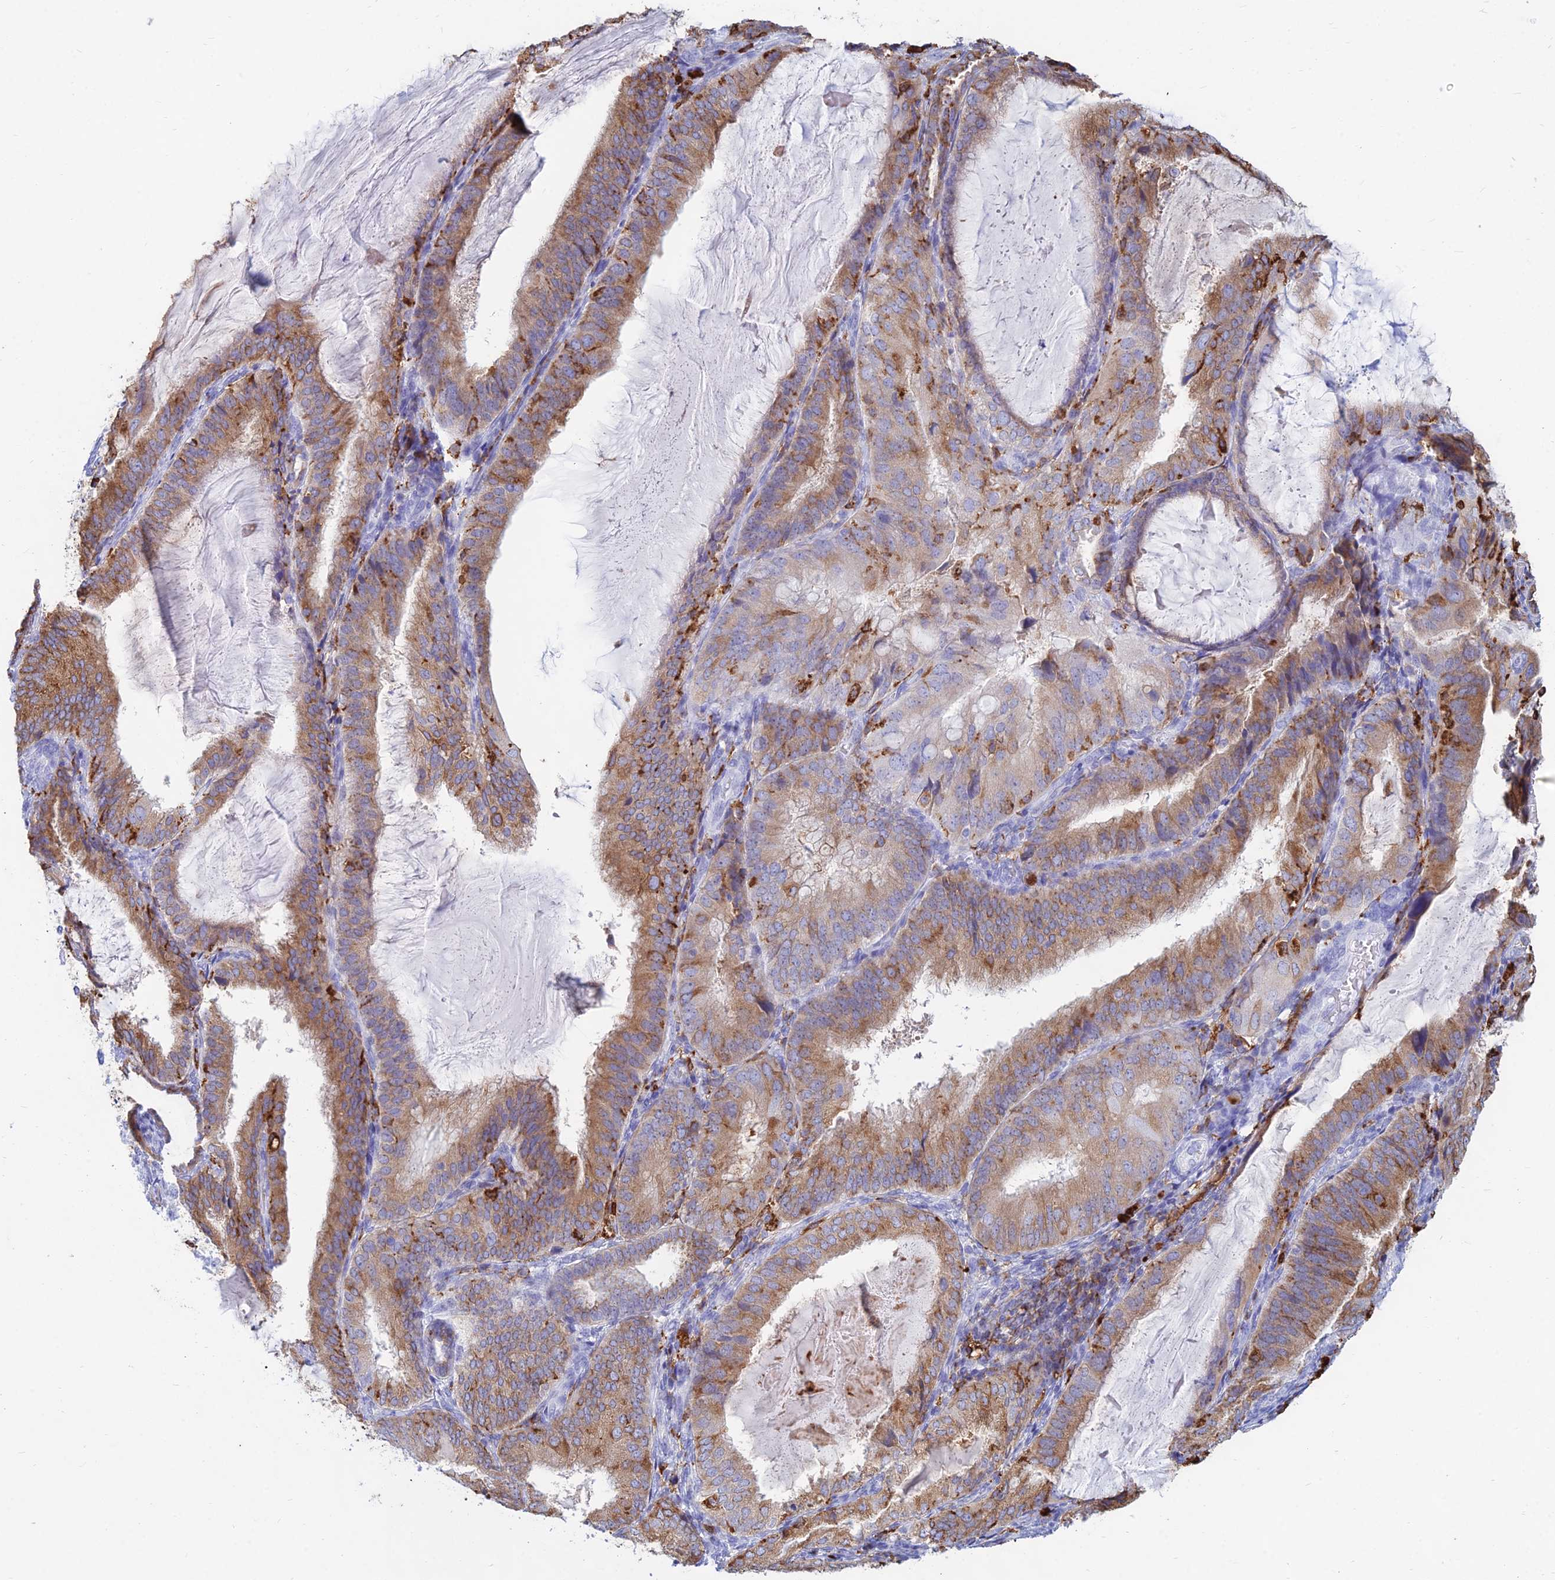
{"staining": {"intensity": "moderate", "quantity": "25%-75%", "location": "cytoplasmic/membranous"}, "tissue": "endometrial cancer", "cell_type": "Tumor cells", "image_type": "cancer", "snomed": [{"axis": "morphology", "description": "Adenocarcinoma, NOS"}, {"axis": "topography", "description": "Endometrium"}], "caption": "Moderate cytoplasmic/membranous expression is identified in about 25%-75% of tumor cells in endometrial adenocarcinoma.", "gene": "HLA-DRB1", "patient": {"sex": "female", "age": 81}}